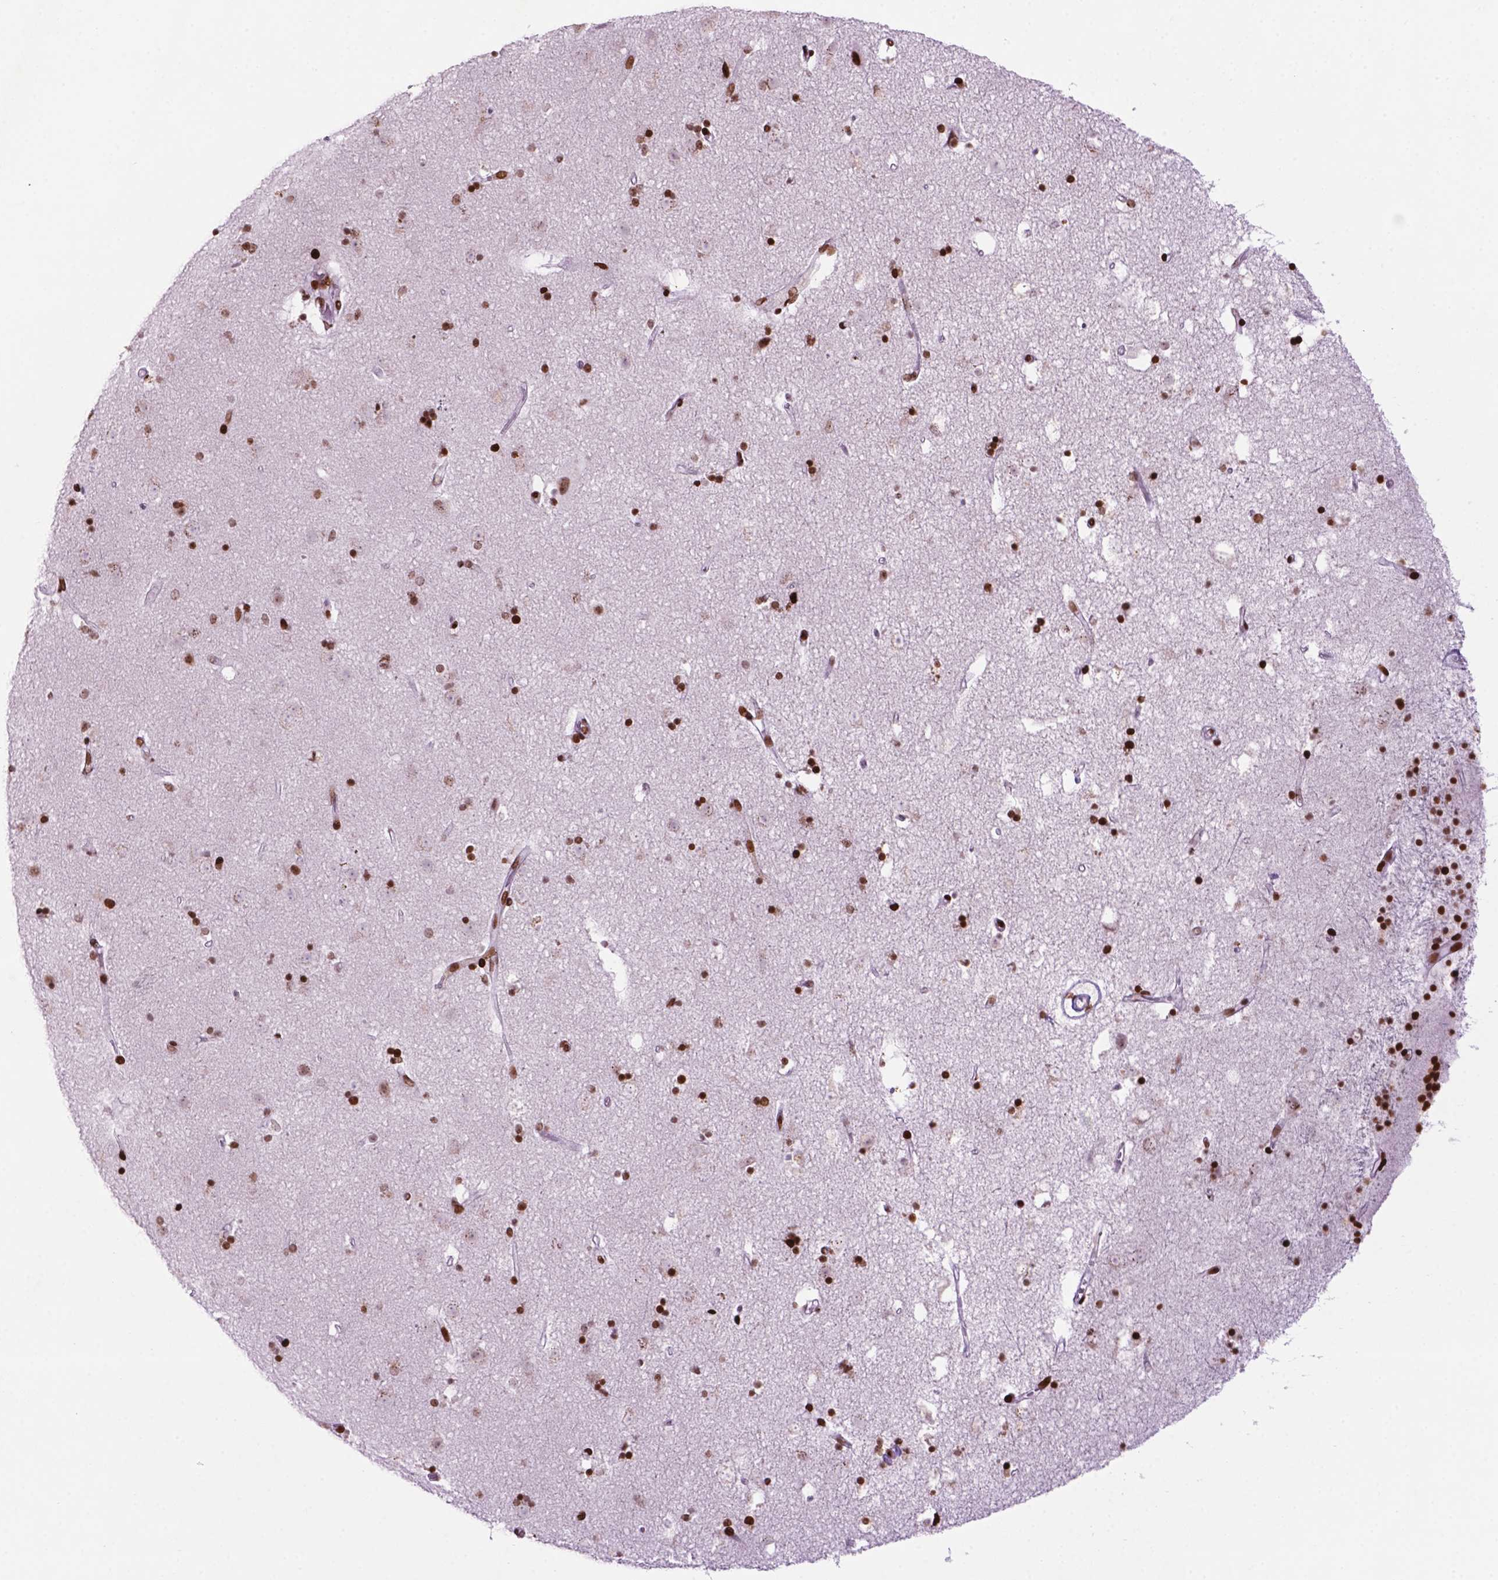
{"staining": {"intensity": "strong", "quantity": ">75%", "location": "nuclear"}, "tissue": "caudate", "cell_type": "Glial cells", "image_type": "normal", "snomed": [{"axis": "morphology", "description": "Normal tissue, NOS"}, {"axis": "topography", "description": "Lateral ventricle wall"}], "caption": "IHC photomicrograph of benign human caudate stained for a protein (brown), which shows high levels of strong nuclear staining in about >75% of glial cells.", "gene": "TMEM250", "patient": {"sex": "female", "age": 71}}